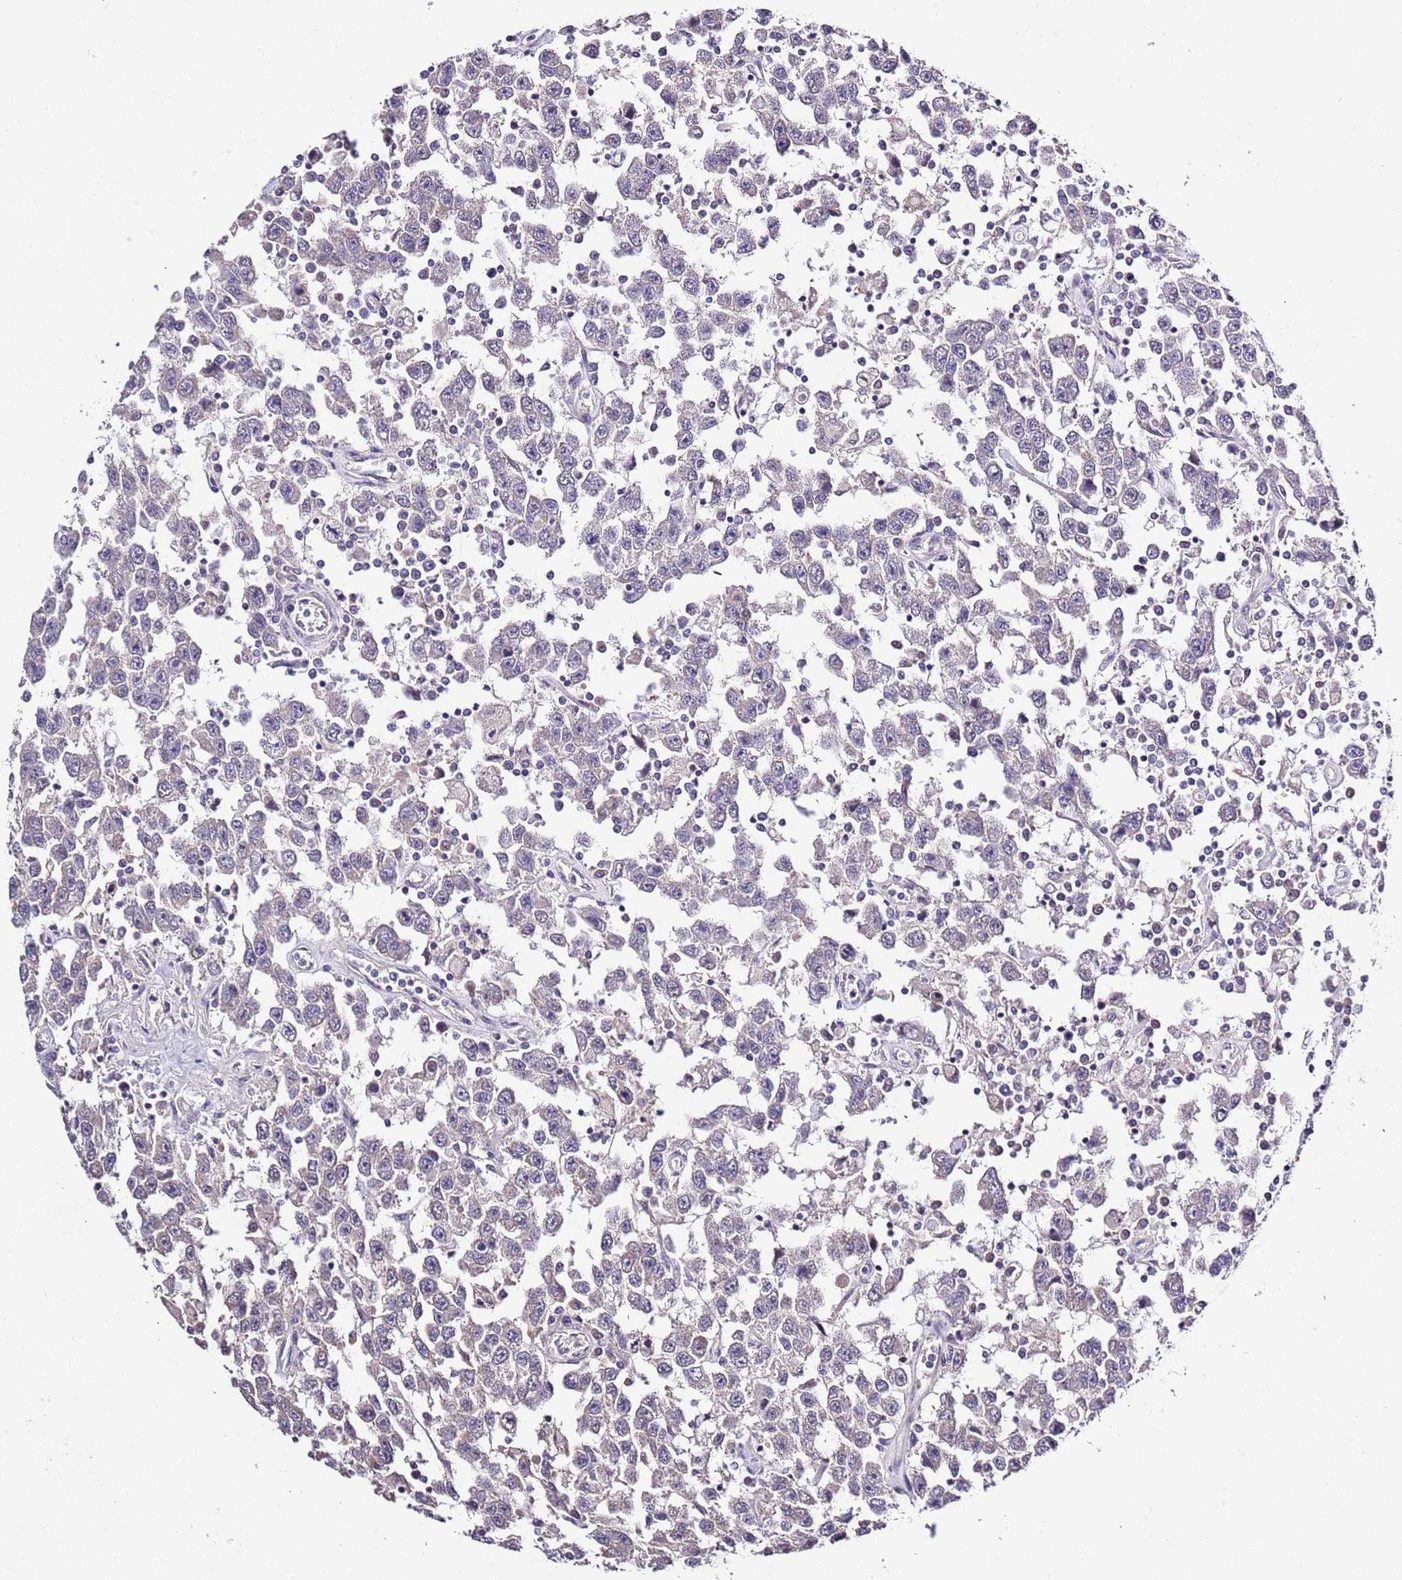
{"staining": {"intensity": "negative", "quantity": "none", "location": "none"}, "tissue": "testis cancer", "cell_type": "Tumor cells", "image_type": "cancer", "snomed": [{"axis": "morphology", "description": "Seminoma, NOS"}, {"axis": "topography", "description": "Testis"}], "caption": "Testis seminoma stained for a protein using IHC displays no staining tumor cells.", "gene": "LIPJ", "patient": {"sex": "male", "age": 41}}